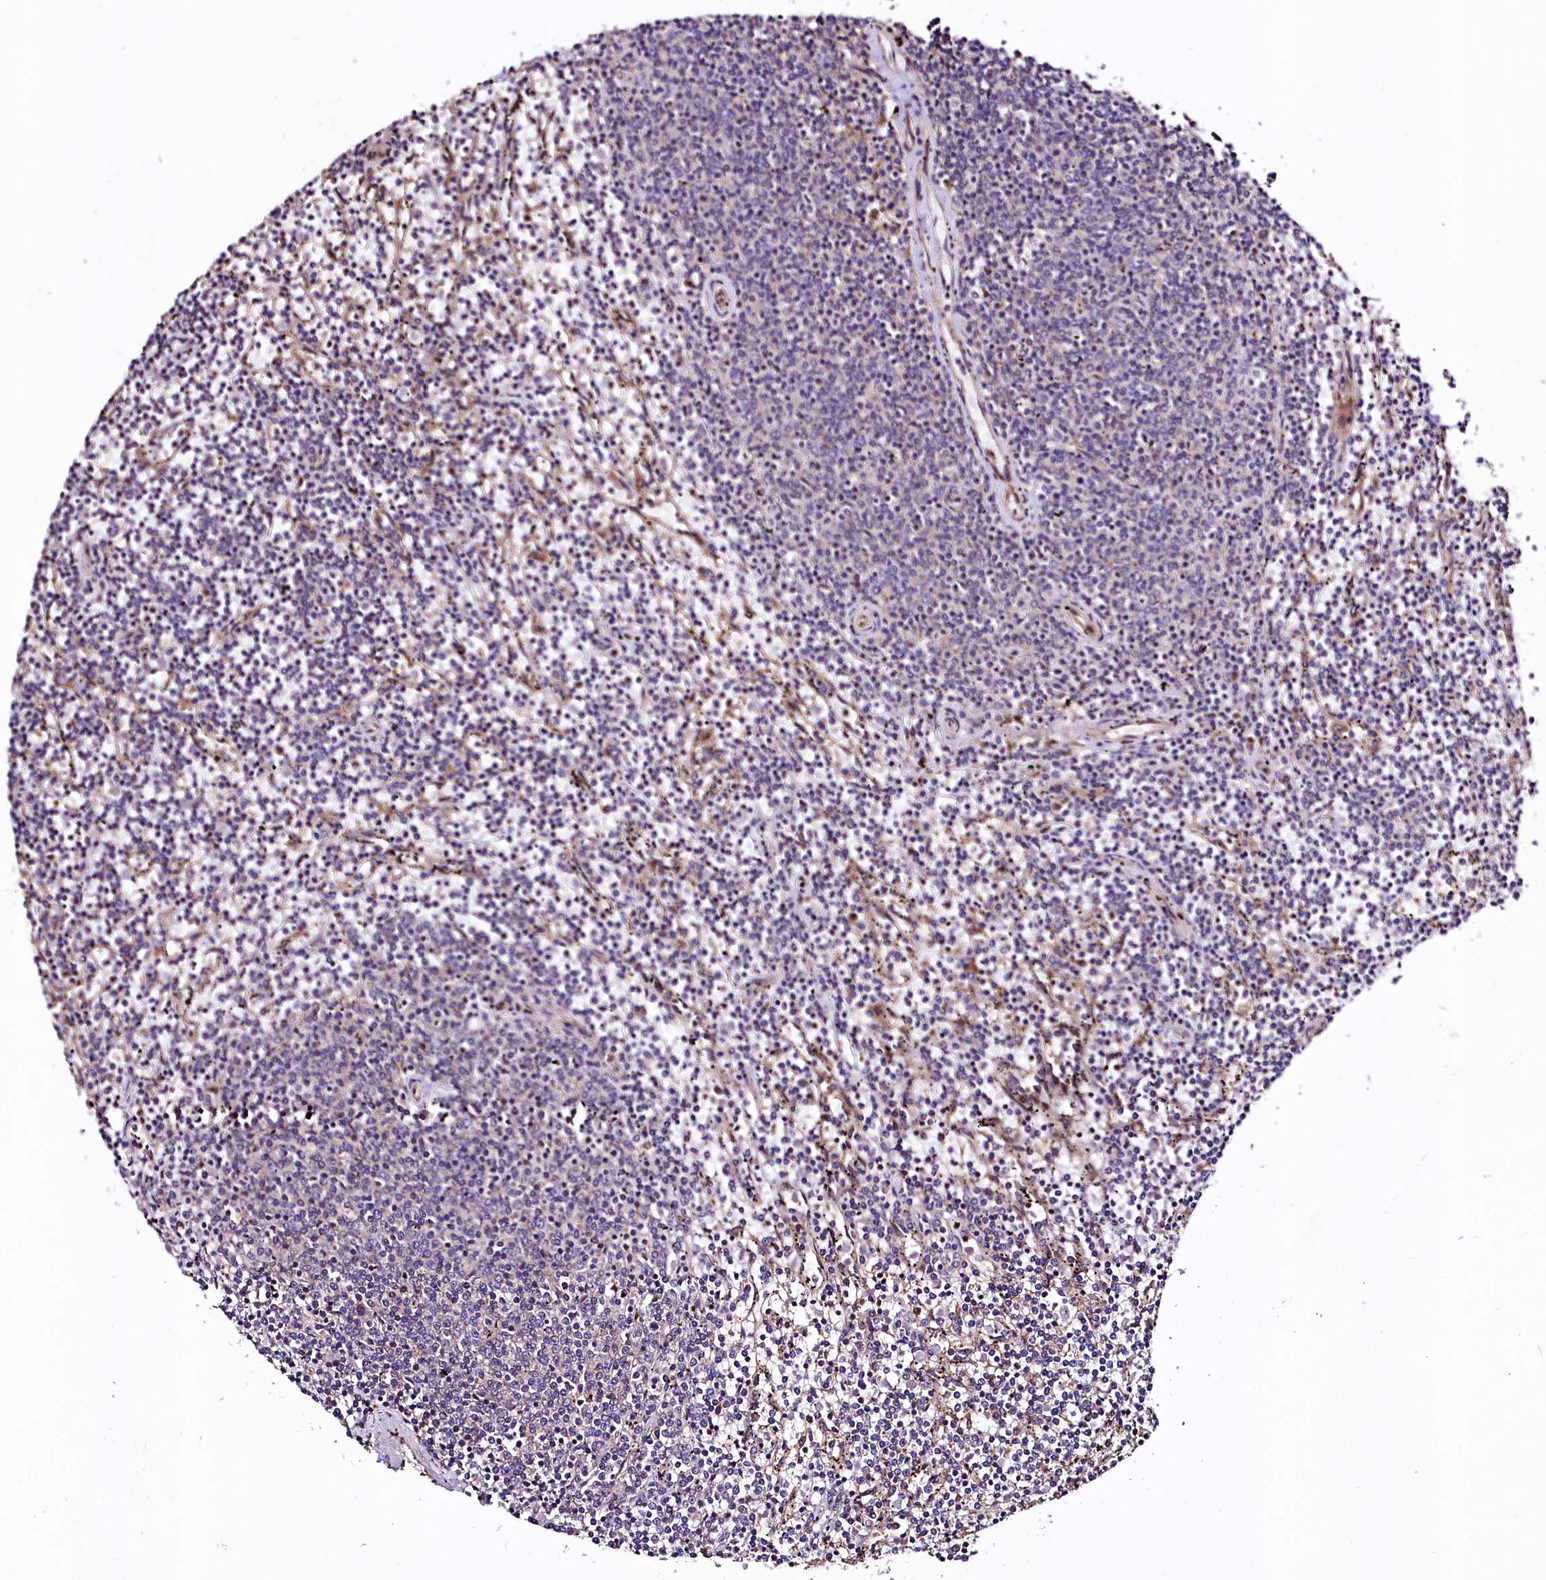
{"staining": {"intensity": "negative", "quantity": "none", "location": "none"}, "tissue": "lymphoma", "cell_type": "Tumor cells", "image_type": "cancer", "snomed": [{"axis": "morphology", "description": "Malignant lymphoma, non-Hodgkin's type, Low grade"}, {"axis": "topography", "description": "Spleen"}], "caption": "DAB immunohistochemical staining of human lymphoma shows no significant expression in tumor cells.", "gene": "VPS35", "patient": {"sex": "female", "age": 50}}